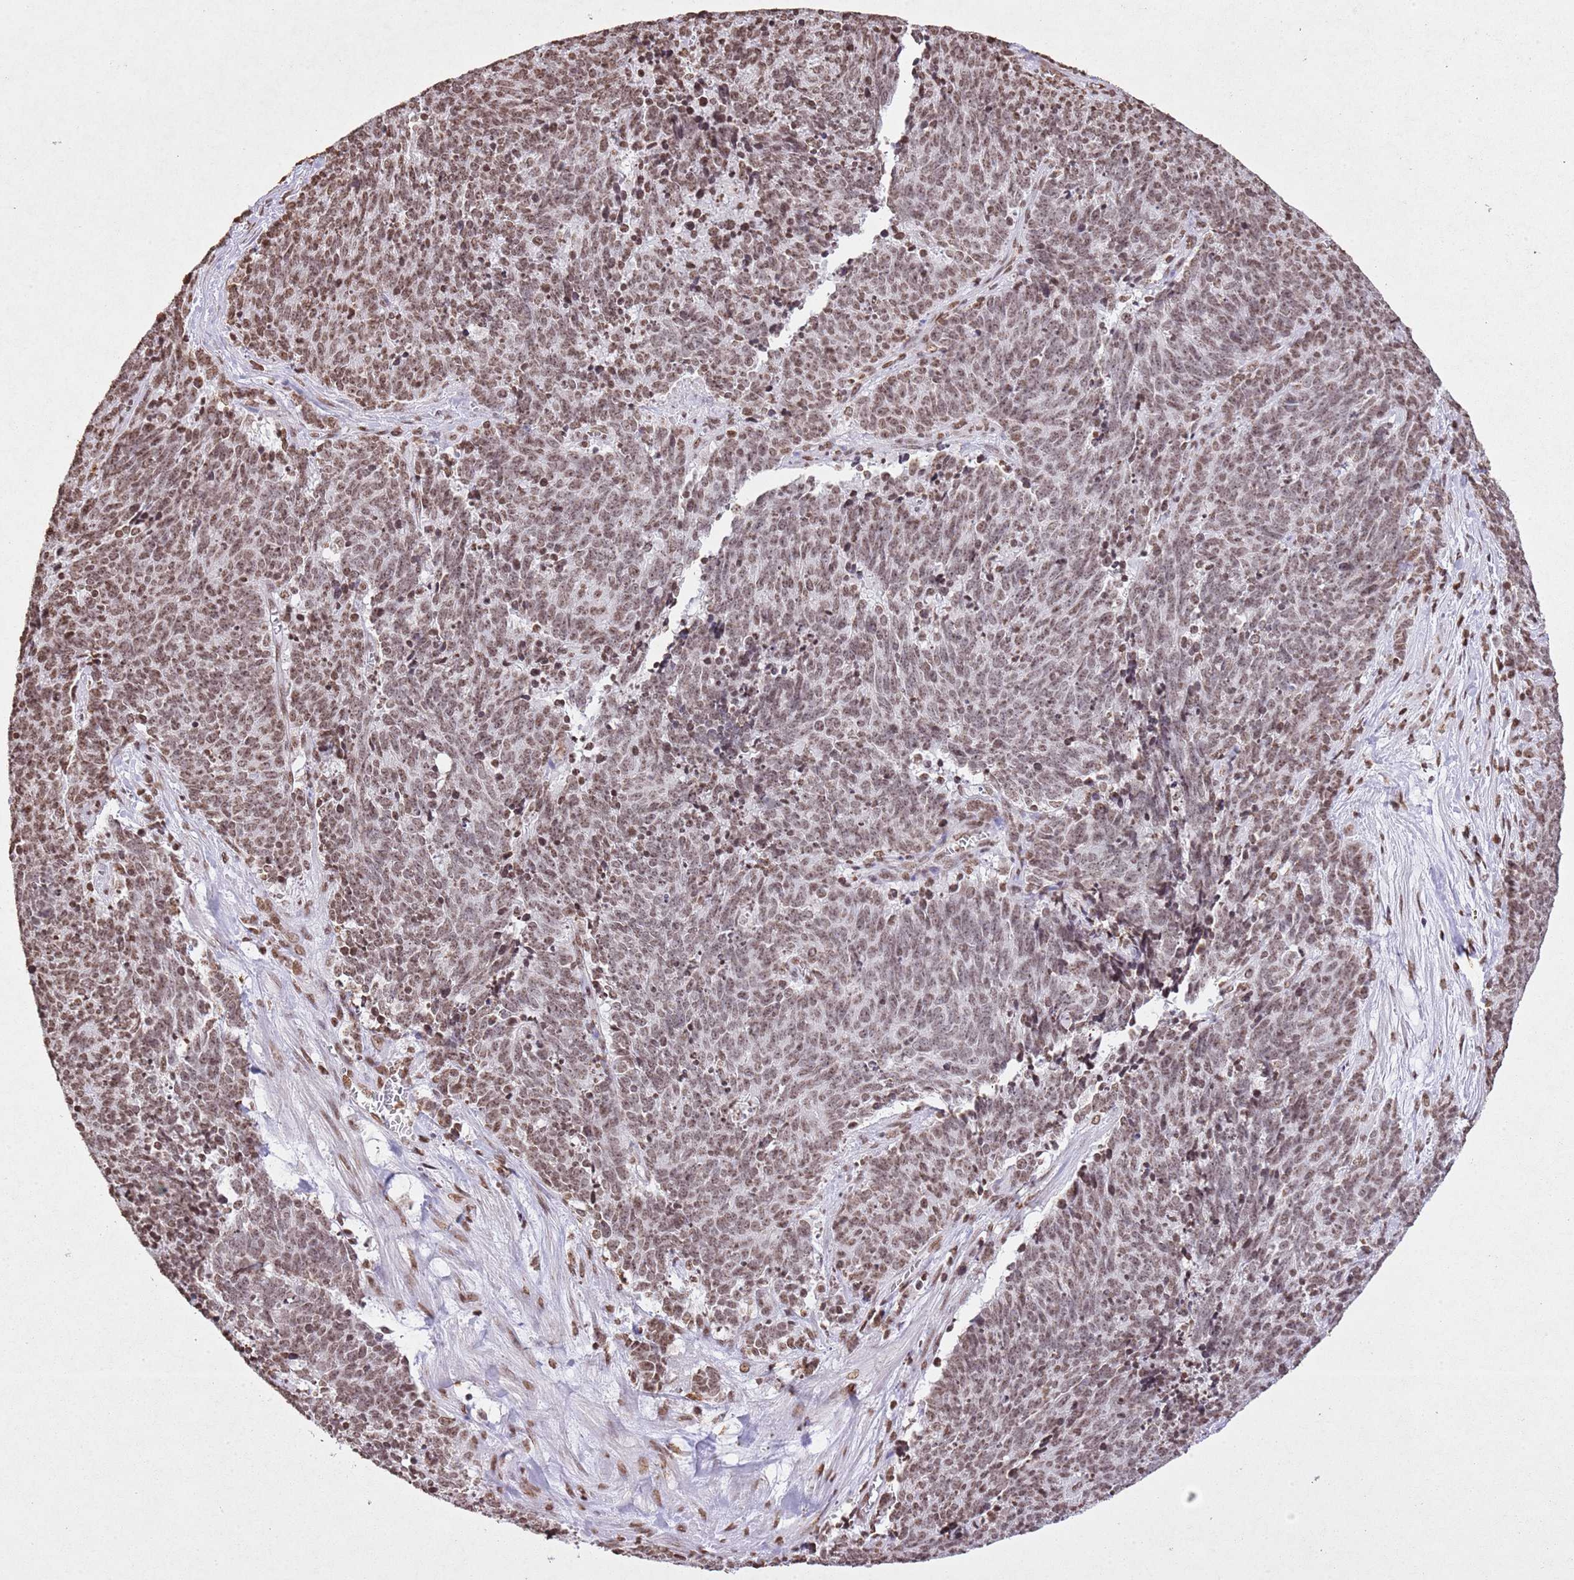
{"staining": {"intensity": "moderate", "quantity": ">75%", "location": "nuclear"}, "tissue": "cervical cancer", "cell_type": "Tumor cells", "image_type": "cancer", "snomed": [{"axis": "morphology", "description": "Squamous cell carcinoma, NOS"}, {"axis": "topography", "description": "Cervix"}], "caption": "Cervical cancer (squamous cell carcinoma) stained with immunohistochemistry (IHC) displays moderate nuclear staining in about >75% of tumor cells. (DAB (3,3'-diaminobenzidine) = brown stain, brightfield microscopy at high magnification).", "gene": "BMAL1", "patient": {"sex": "female", "age": 29}}